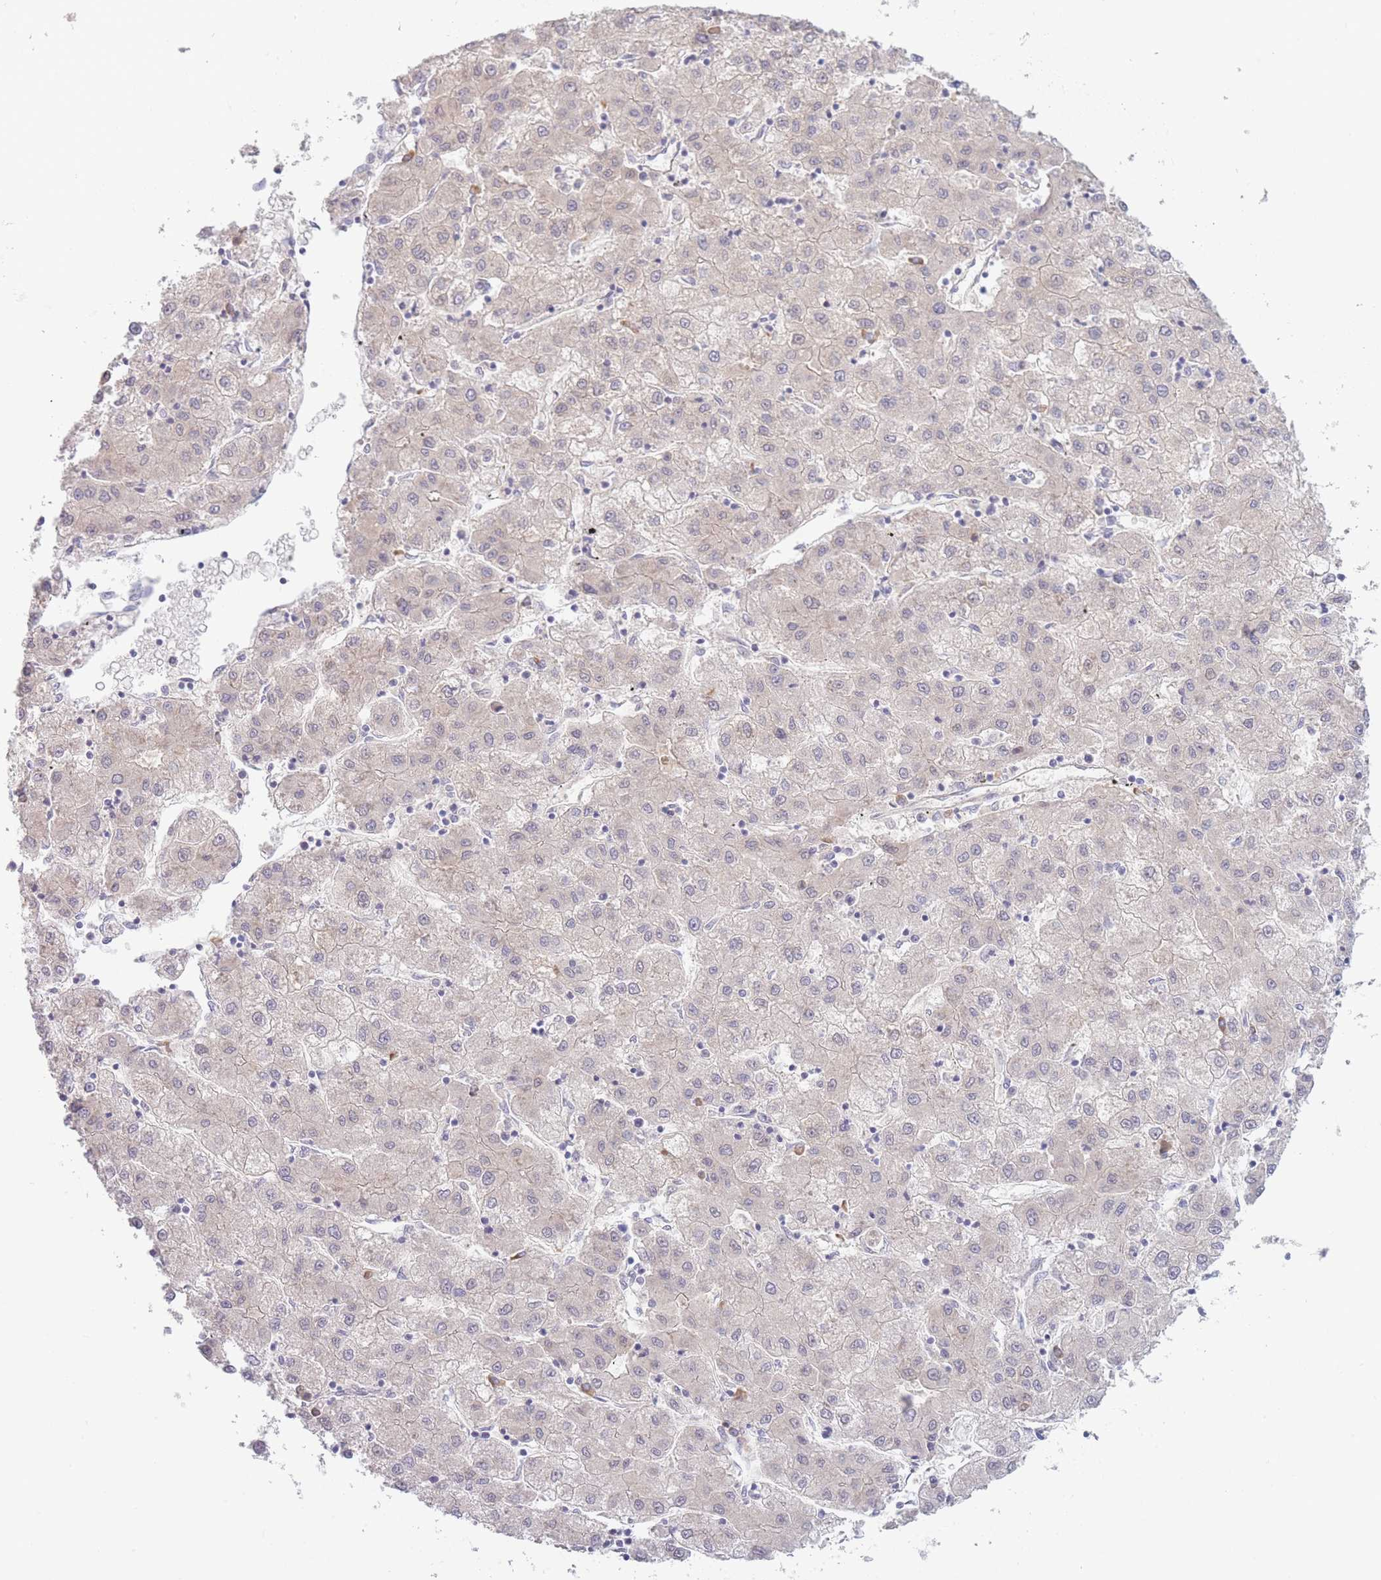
{"staining": {"intensity": "negative", "quantity": "none", "location": "none"}, "tissue": "liver cancer", "cell_type": "Tumor cells", "image_type": "cancer", "snomed": [{"axis": "morphology", "description": "Carcinoma, Hepatocellular, NOS"}, {"axis": "topography", "description": "Liver"}], "caption": "Immunohistochemical staining of hepatocellular carcinoma (liver) exhibits no significant expression in tumor cells.", "gene": "FAM227B", "patient": {"sex": "male", "age": 72}}